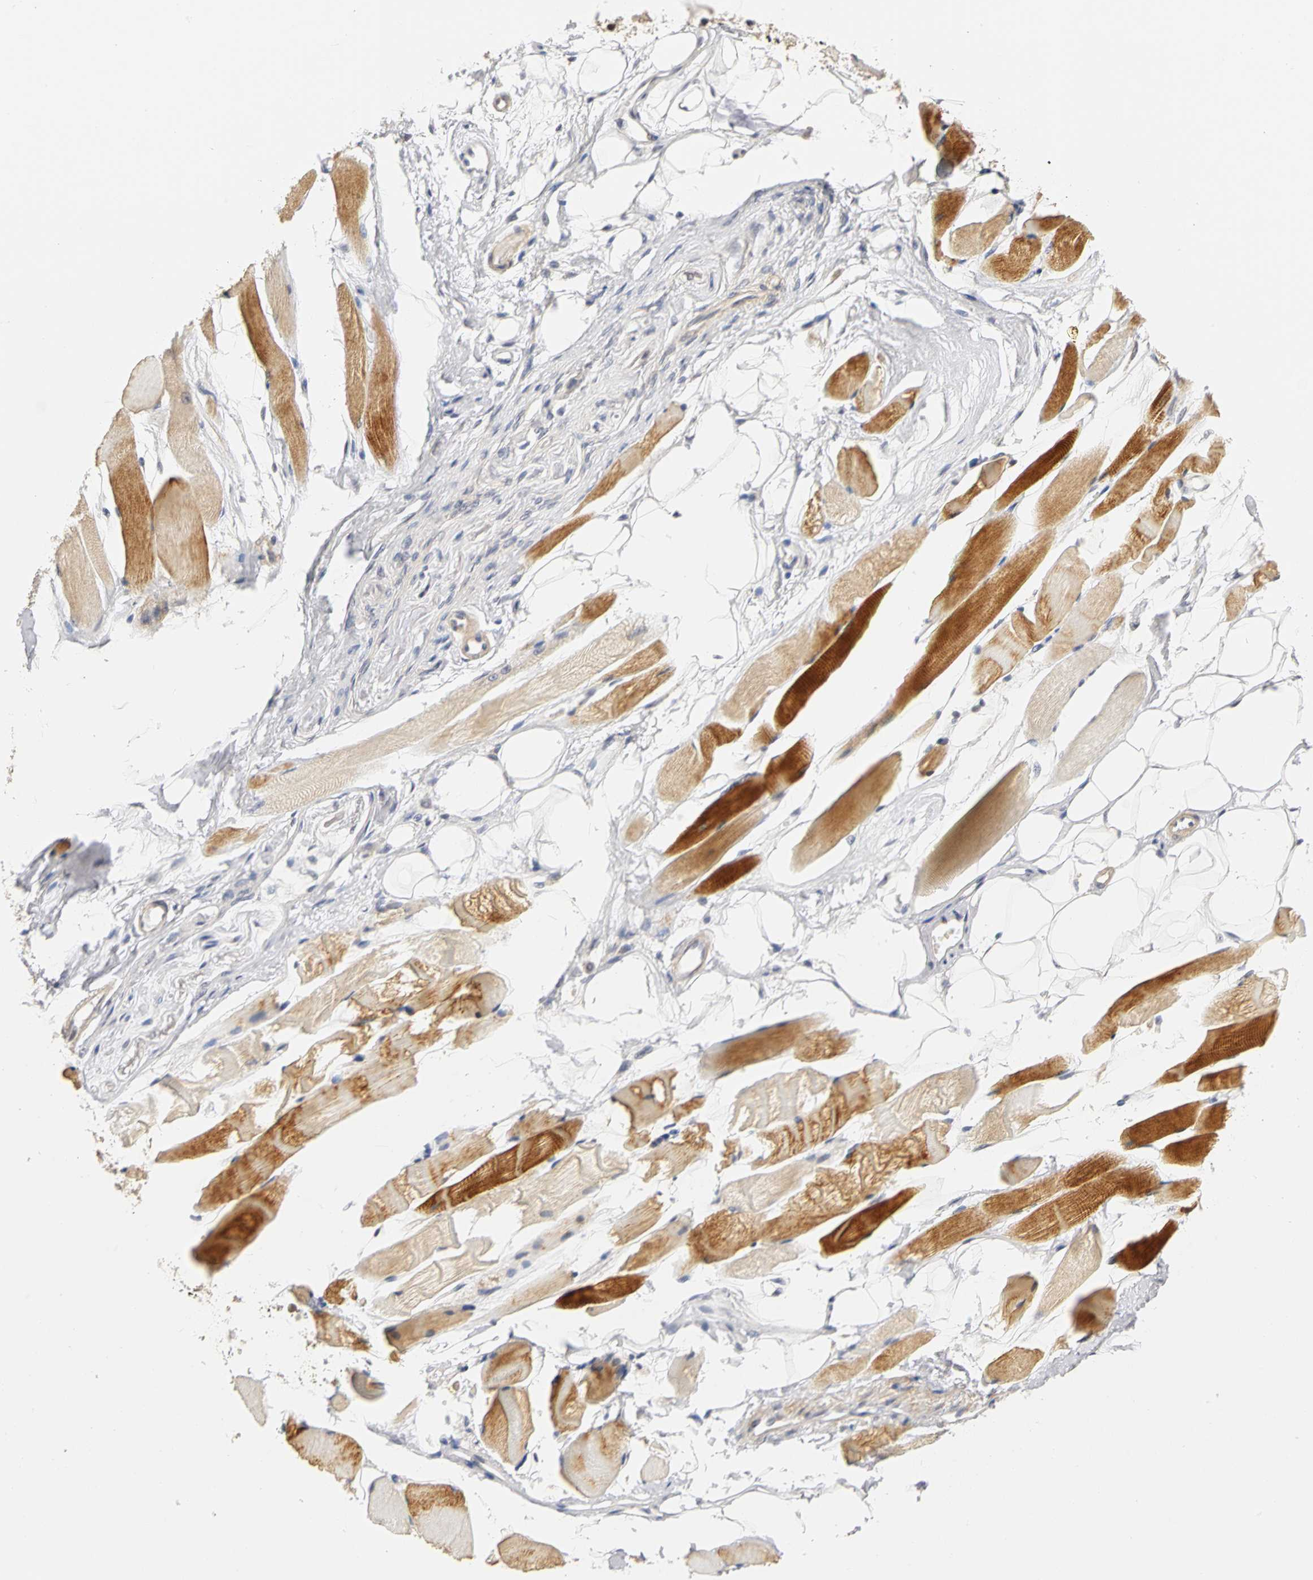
{"staining": {"intensity": "strong", "quantity": "25%-75%", "location": "cytoplasmic/membranous,nuclear"}, "tissue": "skeletal muscle", "cell_type": "Myocytes", "image_type": "normal", "snomed": [{"axis": "morphology", "description": "Normal tissue, NOS"}, {"axis": "topography", "description": "Skeletal muscle"}, {"axis": "topography", "description": "Peripheral nerve tissue"}], "caption": "Human skeletal muscle stained for a protein (brown) demonstrates strong cytoplasmic/membranous,nuclear positive staining in approximately 25%-75% of myocytes.", "gene": "UBE2M", "patient": {"sex": "female", "age": 84}}